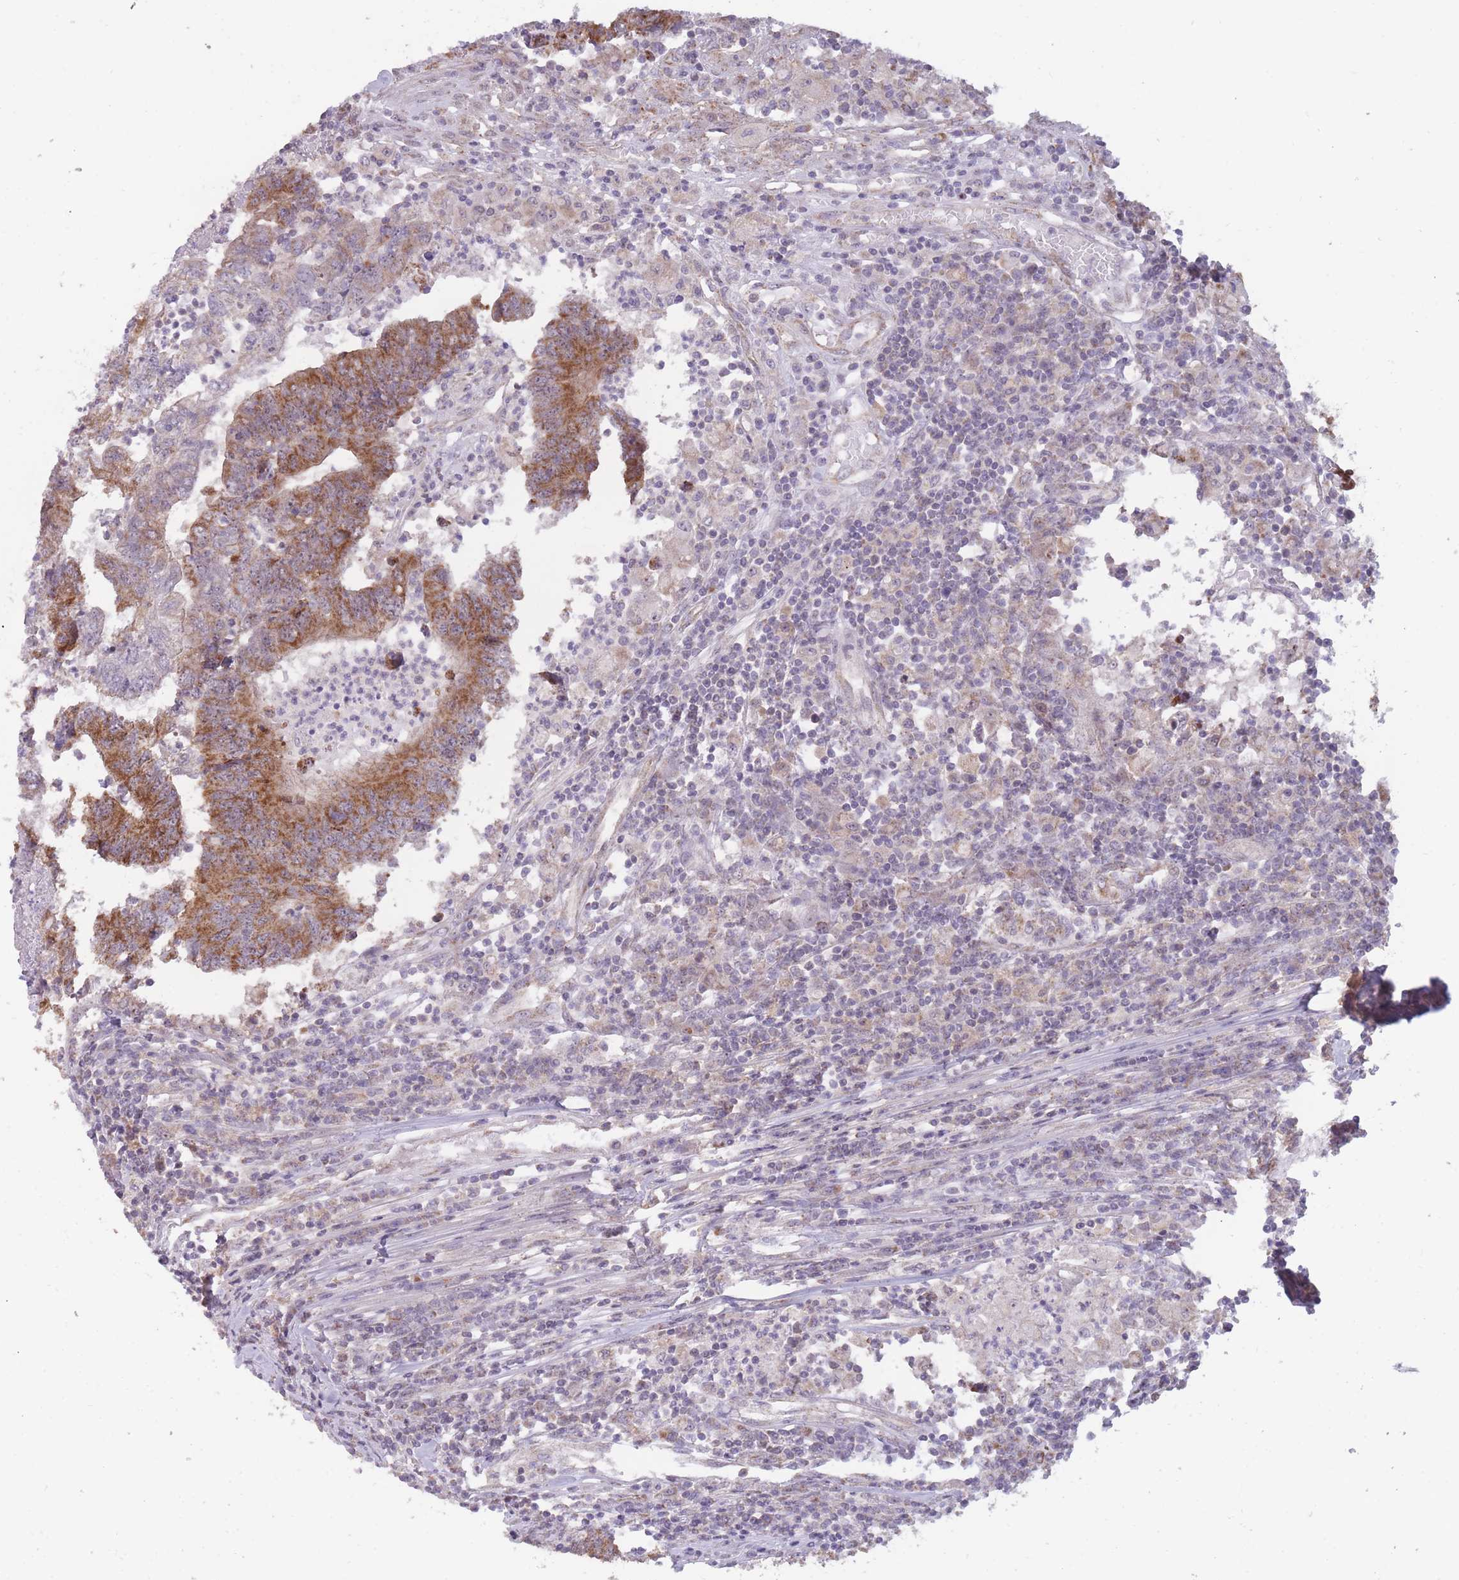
{"staining": {"intensity": "moderate", "quantity": ">75%", "location": "cytoplasmic/membranous"}, "tissue": "colorectal cancer", "cell_type": "Tumor cells", "image_type": "cancer", "snomed": [{"axis": "morphology", "description": "Adenocarcinoma, NOS"}, {"axis": "topography", "description": "Colon"}], "caption": "An IHC micrograph of tumor tissue is shown. Protein staining in brown highlights moderate cytoplasmic/membranous positivity in colorectal adenocarcinoma within tumor cells.", "gene": "MRPS18C", "patient": {"sex": "female", "age": 48}}